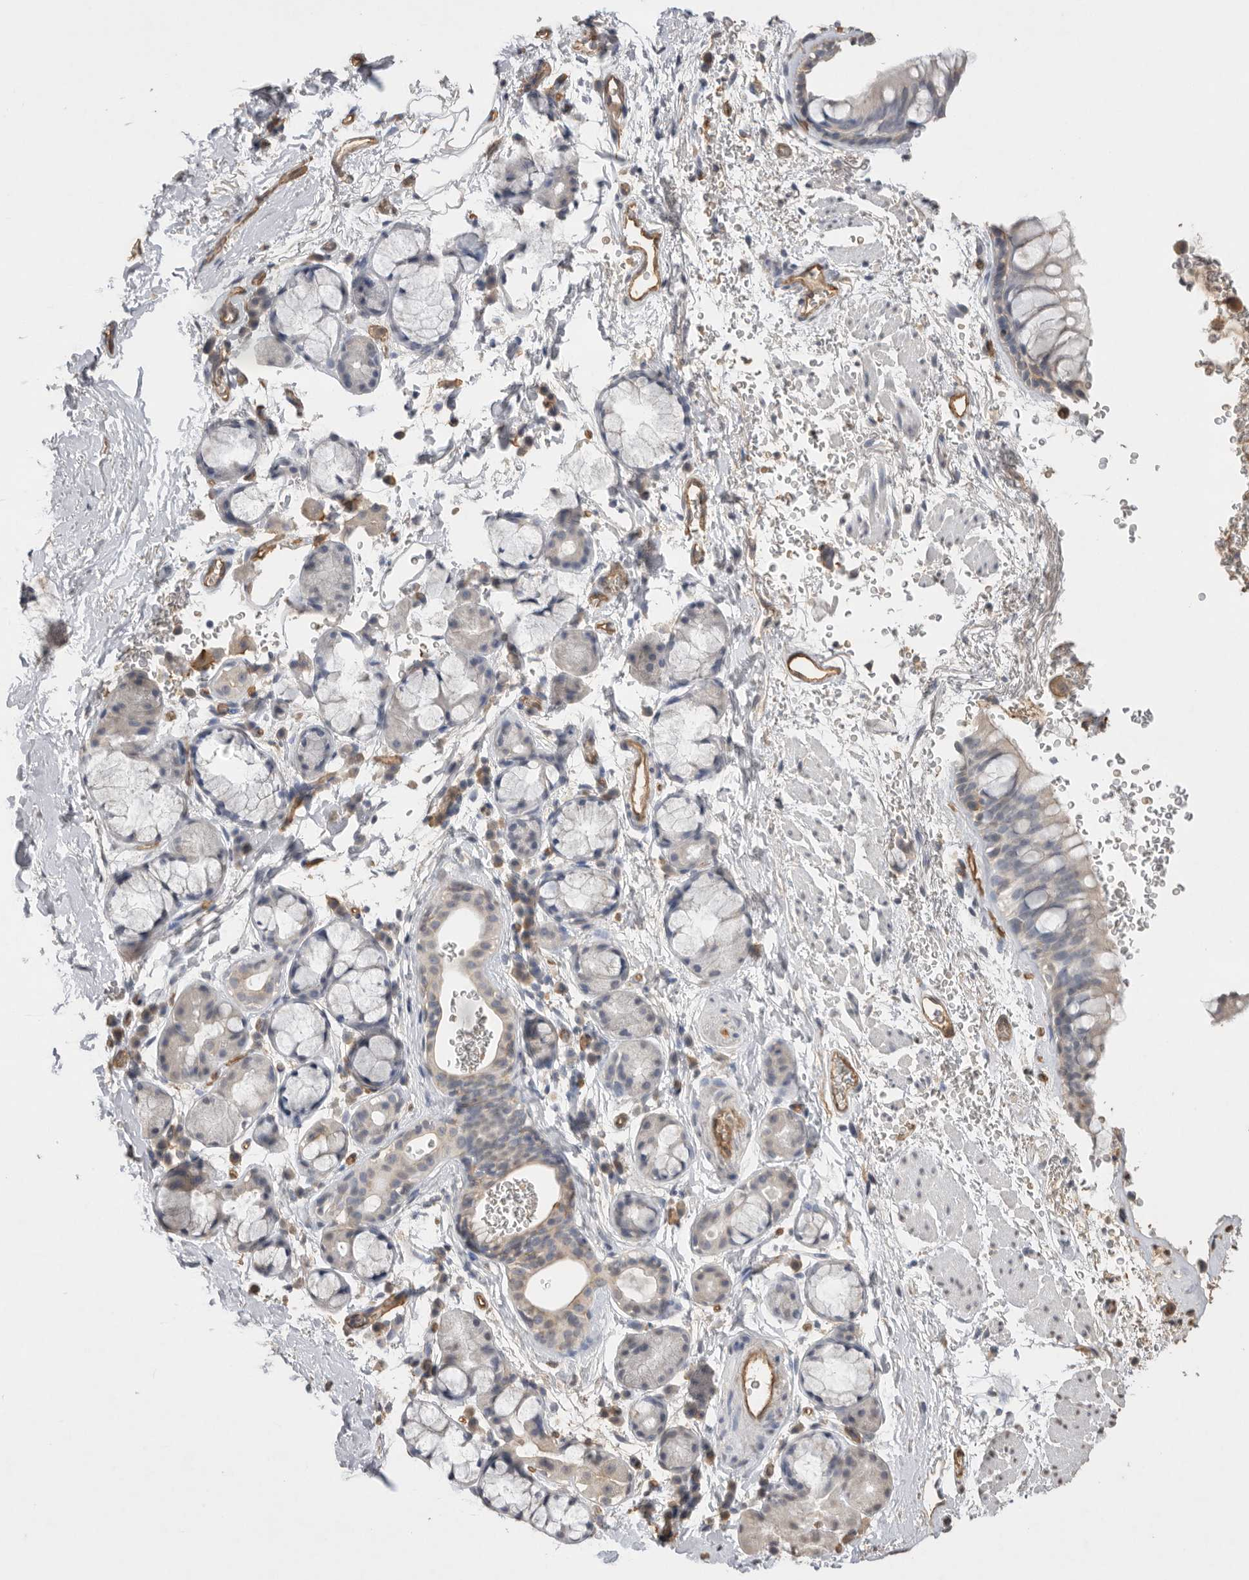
{"staining": {"intensity": "negative", "quantity": "none", "location": "none"}, "tissue": "bronchus", "cell_type": "Respiratory epithelial cells", "image_type": "normal", "snomed": [{"axis": "morphology", "description": "Normal tissue, NOS"}, {"axis": "topography", "description": "Cartilage tissue"}, {"axis": "topography", "description": "Bronchus"}], "caption": "The image demonstrates no significant staining in respiratory epithelial cells of bronchus. (DAB (3,3'-diaminobenzidine) IHC with hematoxylin counter stain).", "gene": "IL27", "patient": {"sex": "female", "age": 53}}